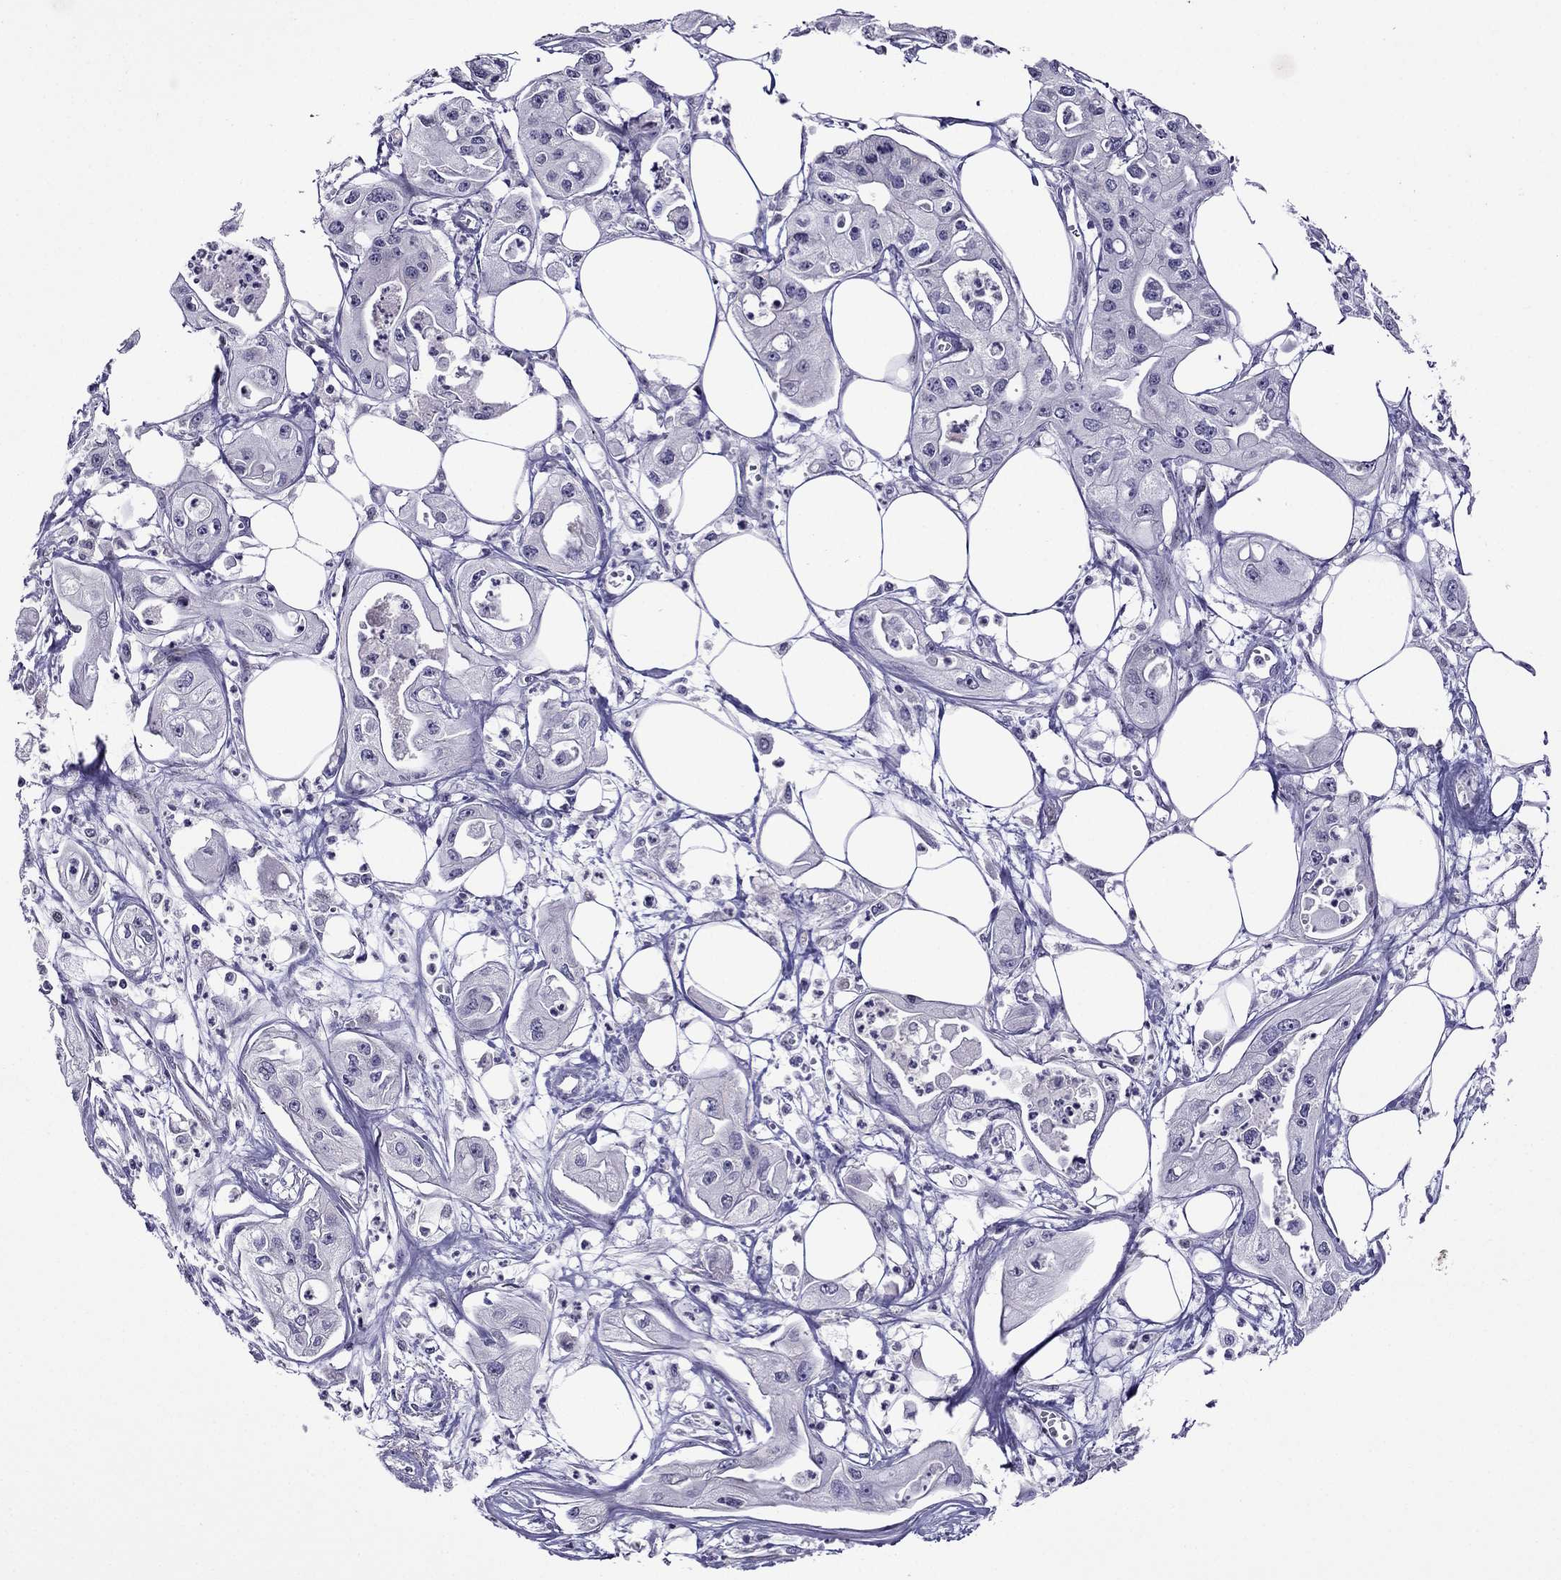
{"staining": {"intensity": "negative", "quantity": "none", "location": "none"}, "tissue": "pancreatic cancer", "cell_type": "Tumor cells", "image_type": "cancer", "snomed": [{"axis": "morphology", "description": "Adenocarcinoma, NOS"}, {"axis": "topography", "description": "Pancreas"}], "caption": "DAB immunohistochemical staining of adenocarcinoma (pancreatic) shows no significant staining in tumor cells.", "gene": "SPTBN4", "patient": {"sex": "male", "age": 70}}